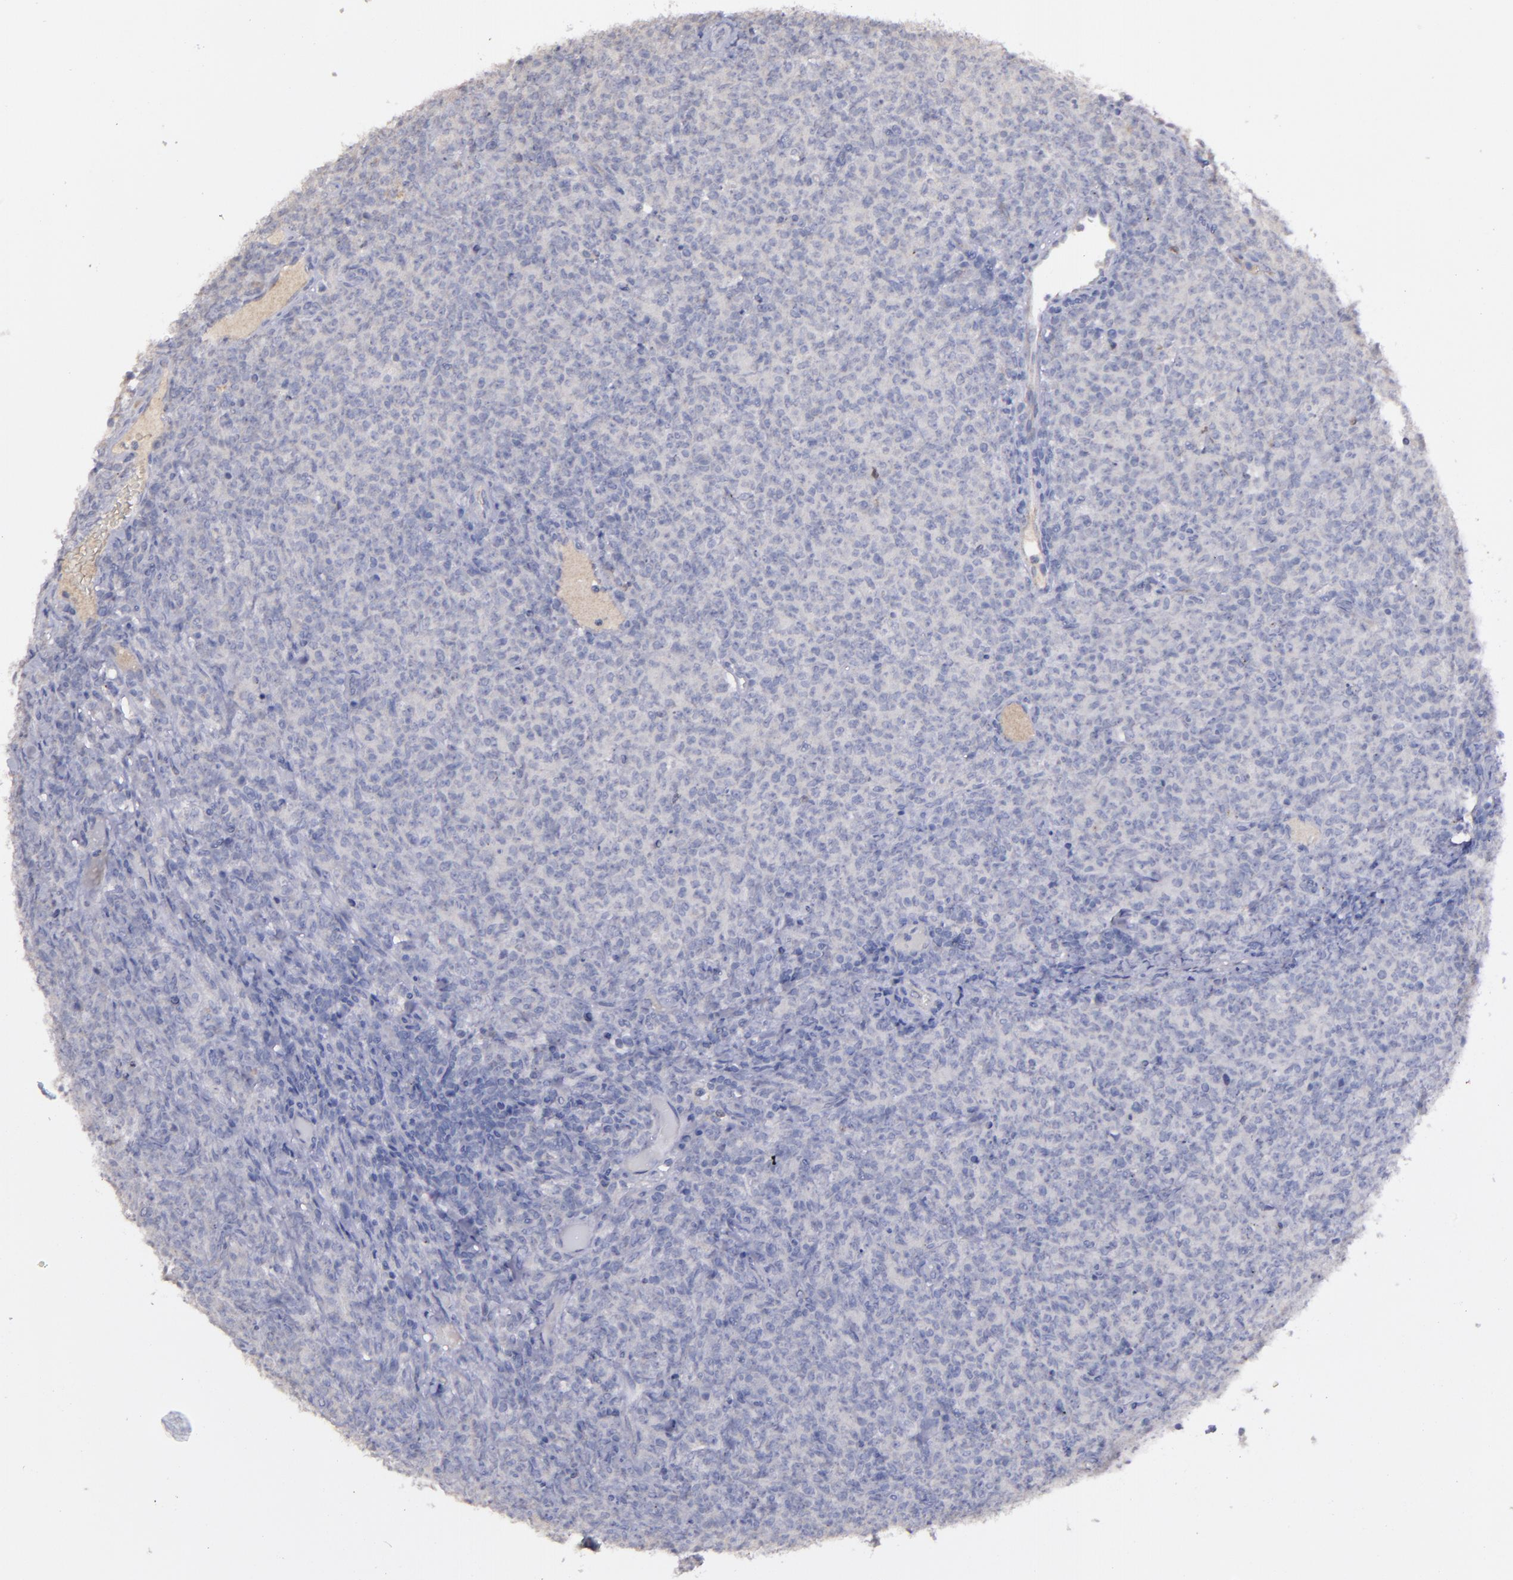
{"staining": {"intensity": "negative", "quantity": "none", "location": "none"}, "tissue": "lymphoma", "cell_type": "Tumor cells", "image_type": "cancer", "snomed": [{"axis": "morphology", "description": "Malignant lymphoma, non-Hodgkin's type, High grade"}, {"axis": "topography", "description": "Tonsil"}], "caption": "Immunohistochemical staining of human lymphoma shows no significant expression in tumor cells. Brightfield microscopy of IHC stained with DAB (brown) and hematoxylin (blue), captured at high magnification.", "gene": "MASP1", "patient": {"sex": "female", "age": 36}}